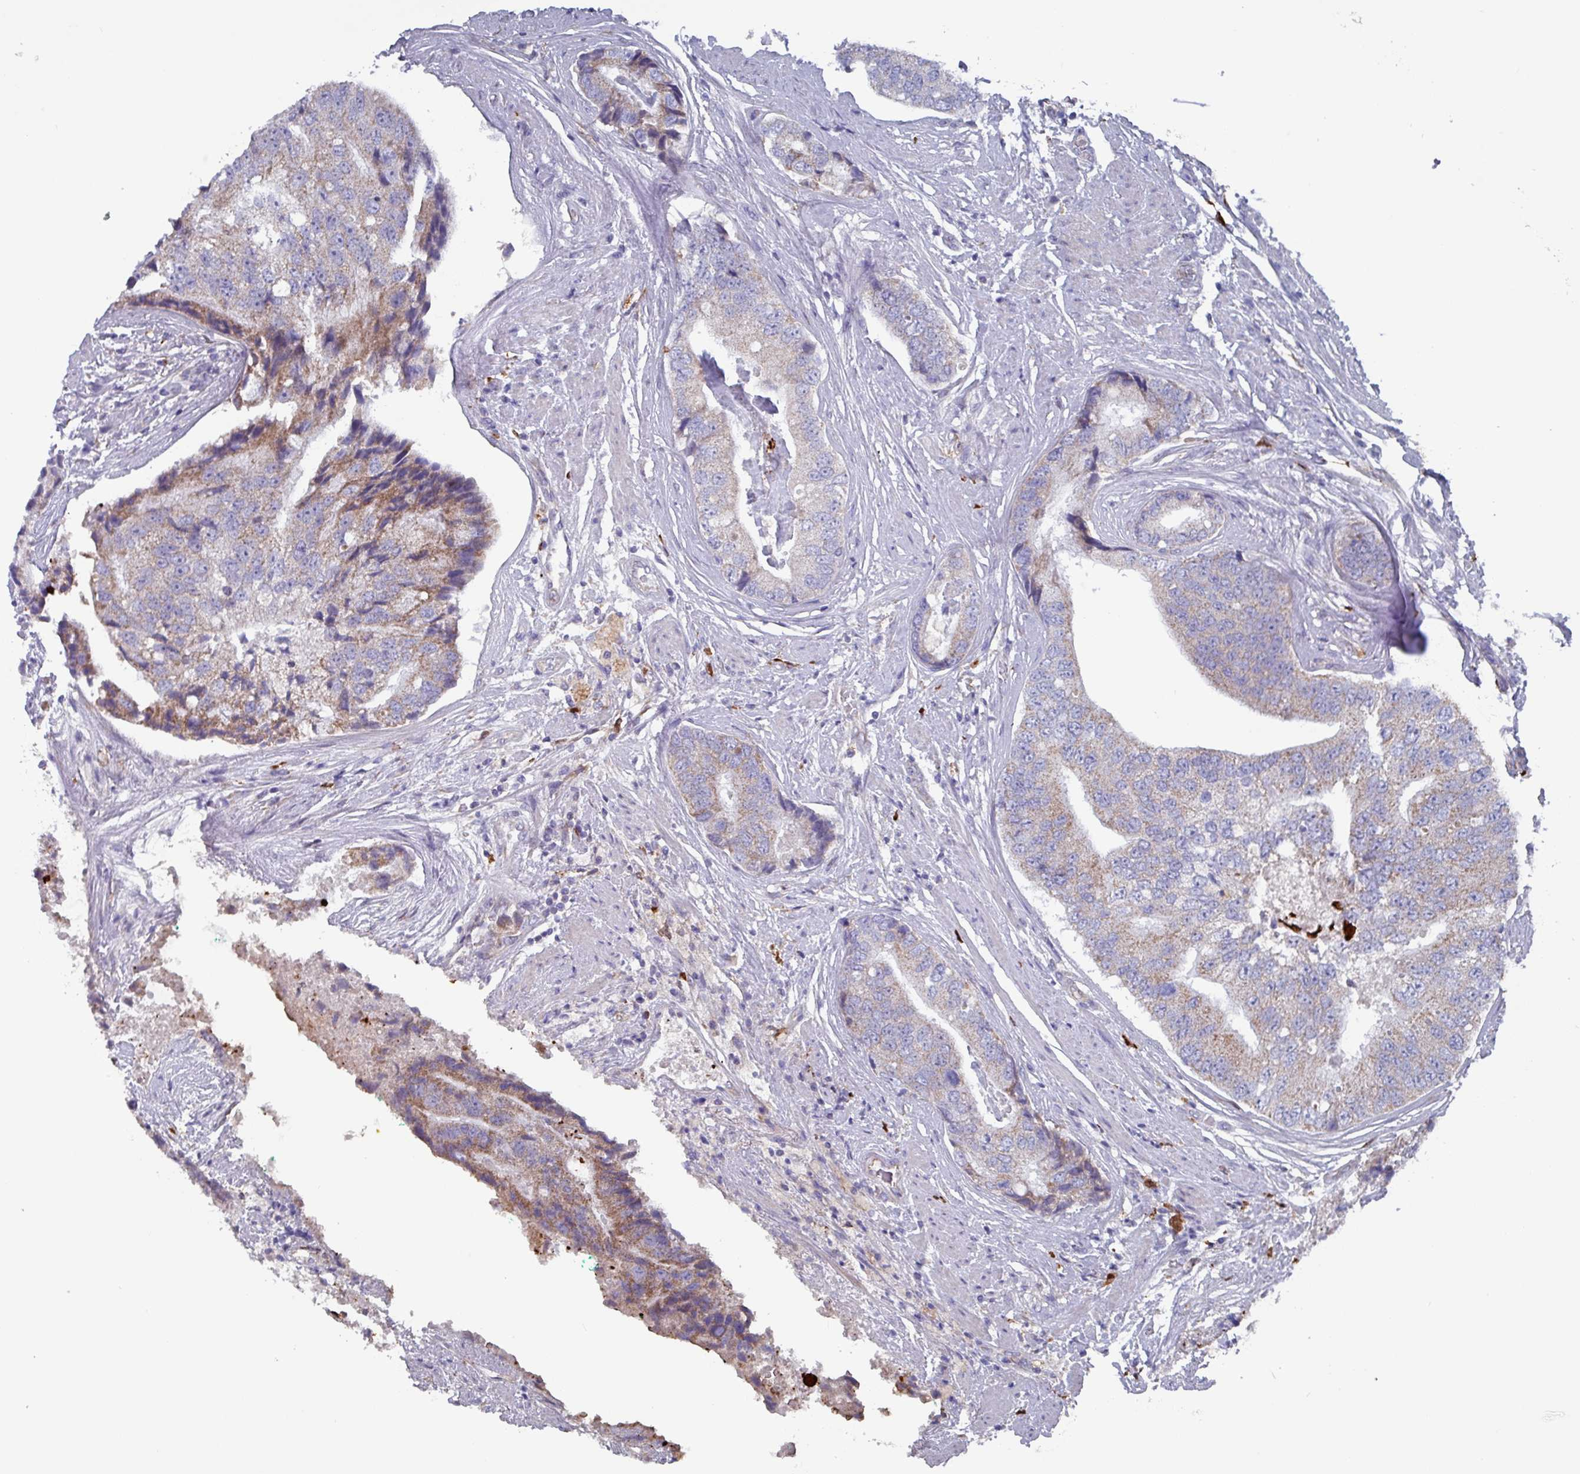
{"staining": {"intensity": "moderate", "quantity": "25%-75%", "location": "cytoplasmic/membranous"}, "tissue": "prostate cancer", "cell_type": "Tumor cells", "image_type": "cancer", "snomed": [{"axis": "morphology", "description": "Adenocarcinoma, High grade"}, {"axis": "topography", "description": "Prostate"}], "caption": "Immunohistochemistry image of neoplastic tissue: human prostate cancer (high-grade adenocarcinoma) stained using immunohistochemistry shows medium levels of moderate protein expression localized specifically in the cytoplasmic/membranous of tumor cells, appearing as a cytoplasmic/membranous brown color.", "gene": "UQCC2", "patient": {"sex": "male", "age": 70}}